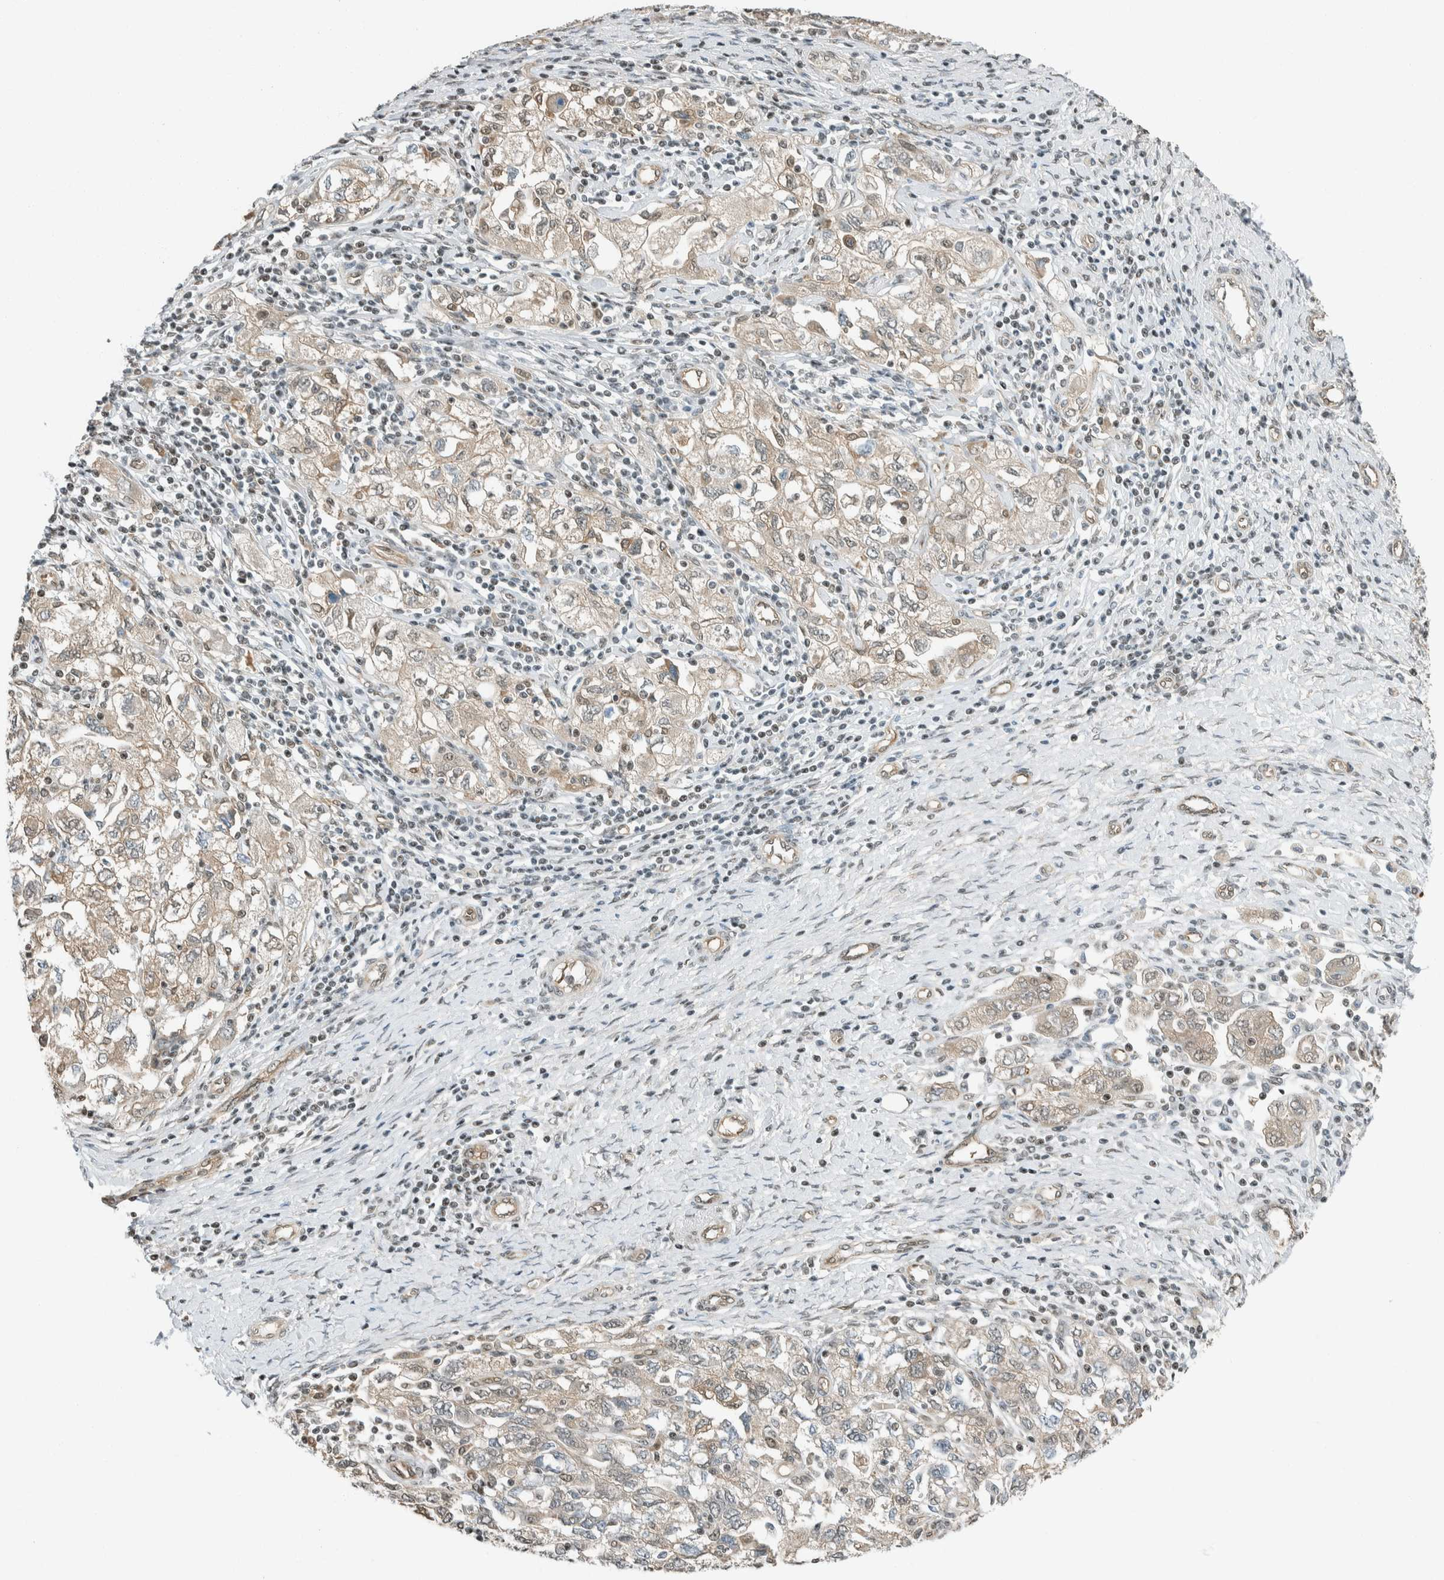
{"staining": {"intensity": "weak", "quantity": "25%-75%", "location": "cytoplasmic/membranous"}, "tissue": "ovarian cancer", "cell_type": "Tumor cells", "image_type": "cancer", "snomed": [{"axis": "morphology", "description": "Carcinoma, NOS"}, {"axis": "morphology", "description": "Cystadenocarcinoma, serous, NOS"}, {"axis": "topography", "description": "Ovary"}], "caption": "About 25%-75% of tumor cells in ovarian carcinoma display weak cytoplasmic/membranous protein expression as visualized by brown immunohistochemical staining.", "gene": "NIBAN2", "patient": {"sex": "female", "age": 69}}